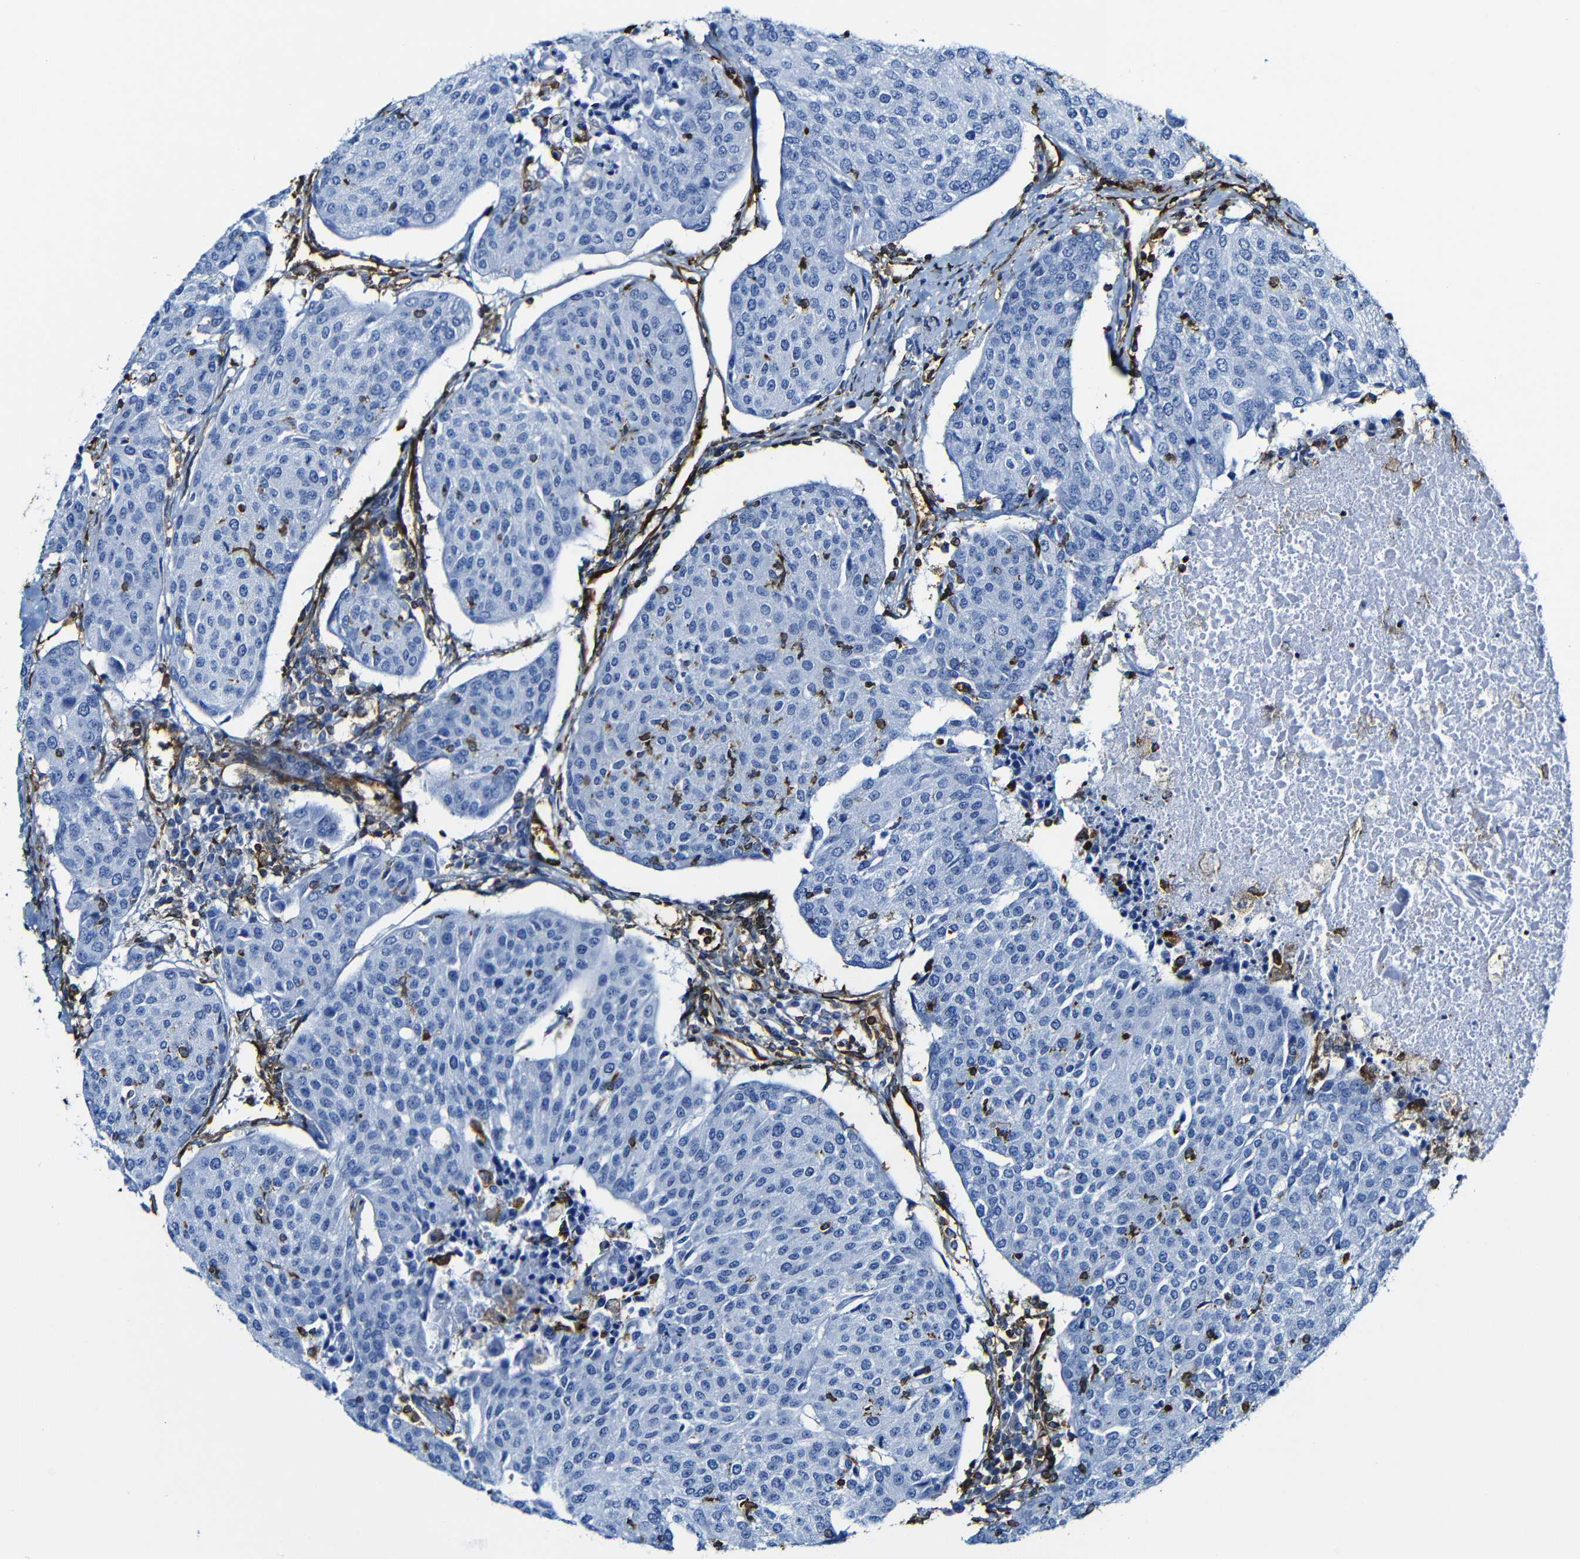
{"staining": {"intensity": "negative", "quantity": "none", "location": "none"}, "tissue": "urothelial cancer", "cell_type": "Tumor cells", "image_type": "cancer", "snomed": [{"axis": "morphology", "description": "Urothelial carcinoma, High grade"}, {"axis": "topography", "description": "Urinary bladder"}], "caption": "This is a micrograph of IHC staining of urothelial cancer, which shows no staining in tumor cells. (Stains: DAB (3,3'-diaminobenzidine) IHC with hematoxylin counter stain, Microscopy: brightfield microscopy at high magnification).", "gene": "MSN", "patient": {"sex": "female", "age": 85}}